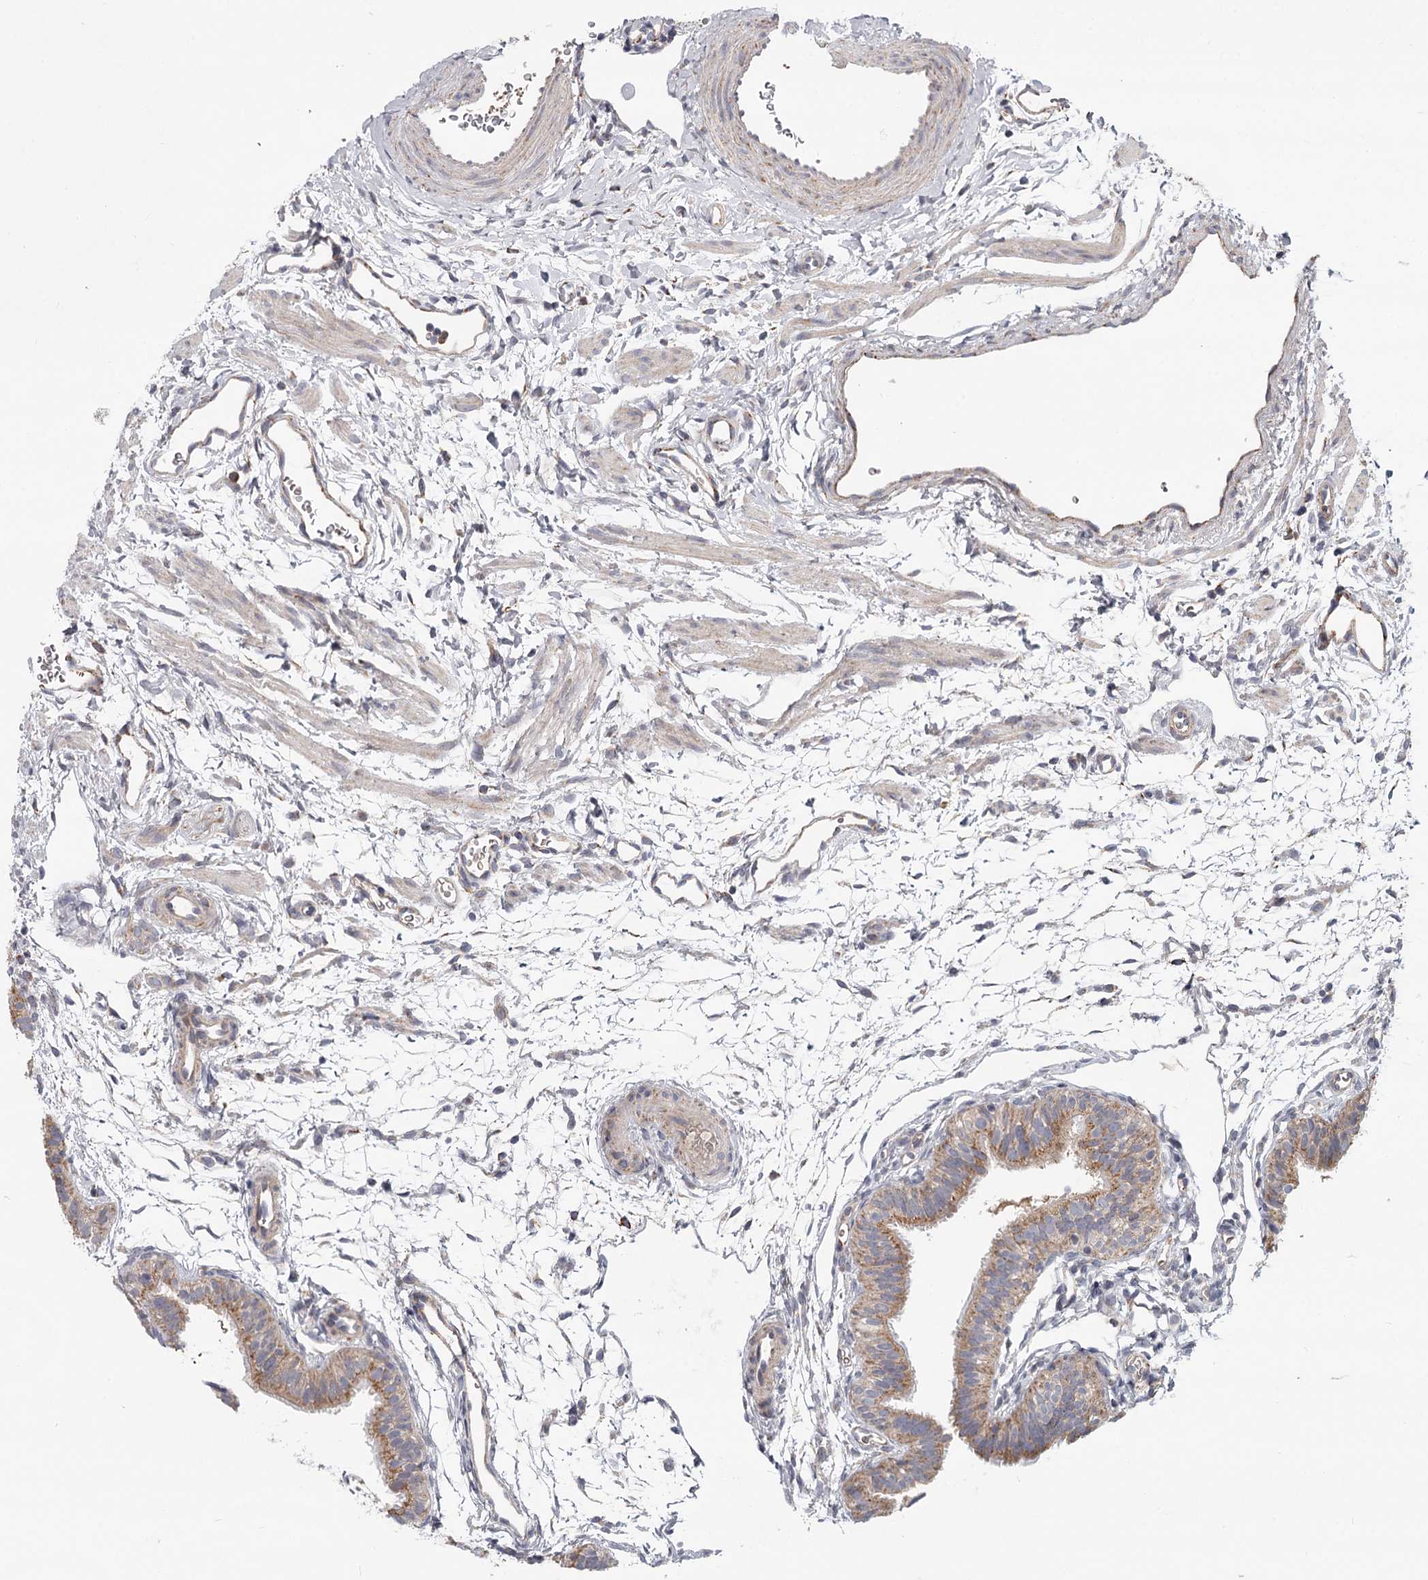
{"staining": {"intensity": "moderate", "quantity": ">75%", "location": "cytoplasmic/membranous"}, "tissue": "fallopian tube", "cell_type": "Glandular cells", "image_type": "normal", "snomed": [{"axis": "morphology", "description": "Normal tissue, NOS"}, {"axis": "topography", "description": "Fallopian tube"}], "caption": "Glandular cells exhibit medium levels of moderate cytoplasmic/membranous positivity in approximately >75% of cells in benign fallopian tube. (Stains: DAB in brown, nuclei in blue, Microscopy: brightfield microscopy at high magnification).", "gene": "CDC123", "patient": {"sex": "female", "age": 35}}